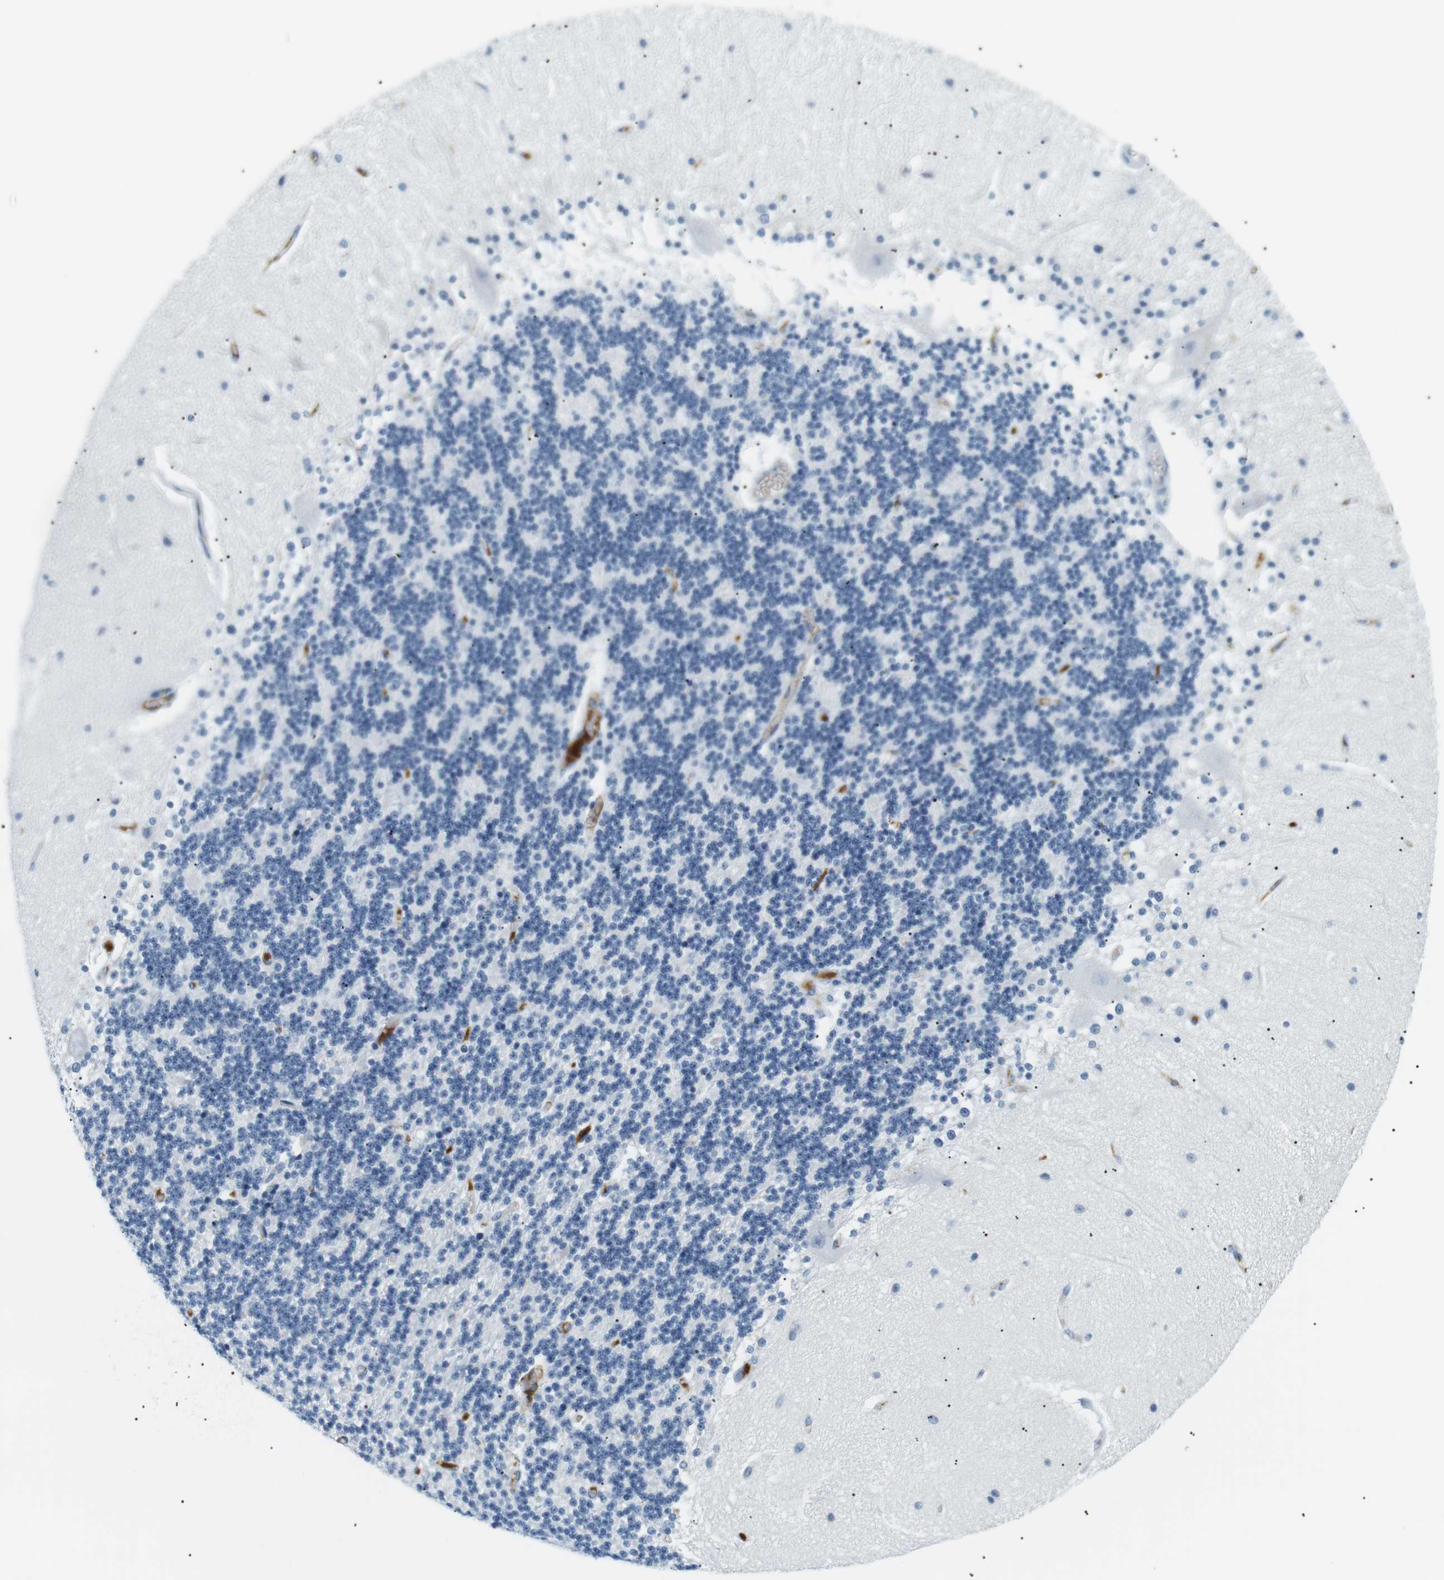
{"staining": {"intensity": "negative", "quantity": "none", "location": "none"}, "tissue": "cerebellum", "cell_type": "Cells in granular layer", "image_type": "normal", "snomed": [{"axis": "morphology", "description": "Normal tissue, NOS"}, {"axis": "topography", "description": "Cerebellum"}], "caption": "The image exhibits no staining of cells in granular layer in benign cerebellum.", "gene": "APOB", "patient": {"sex": "female", "age": 54}}